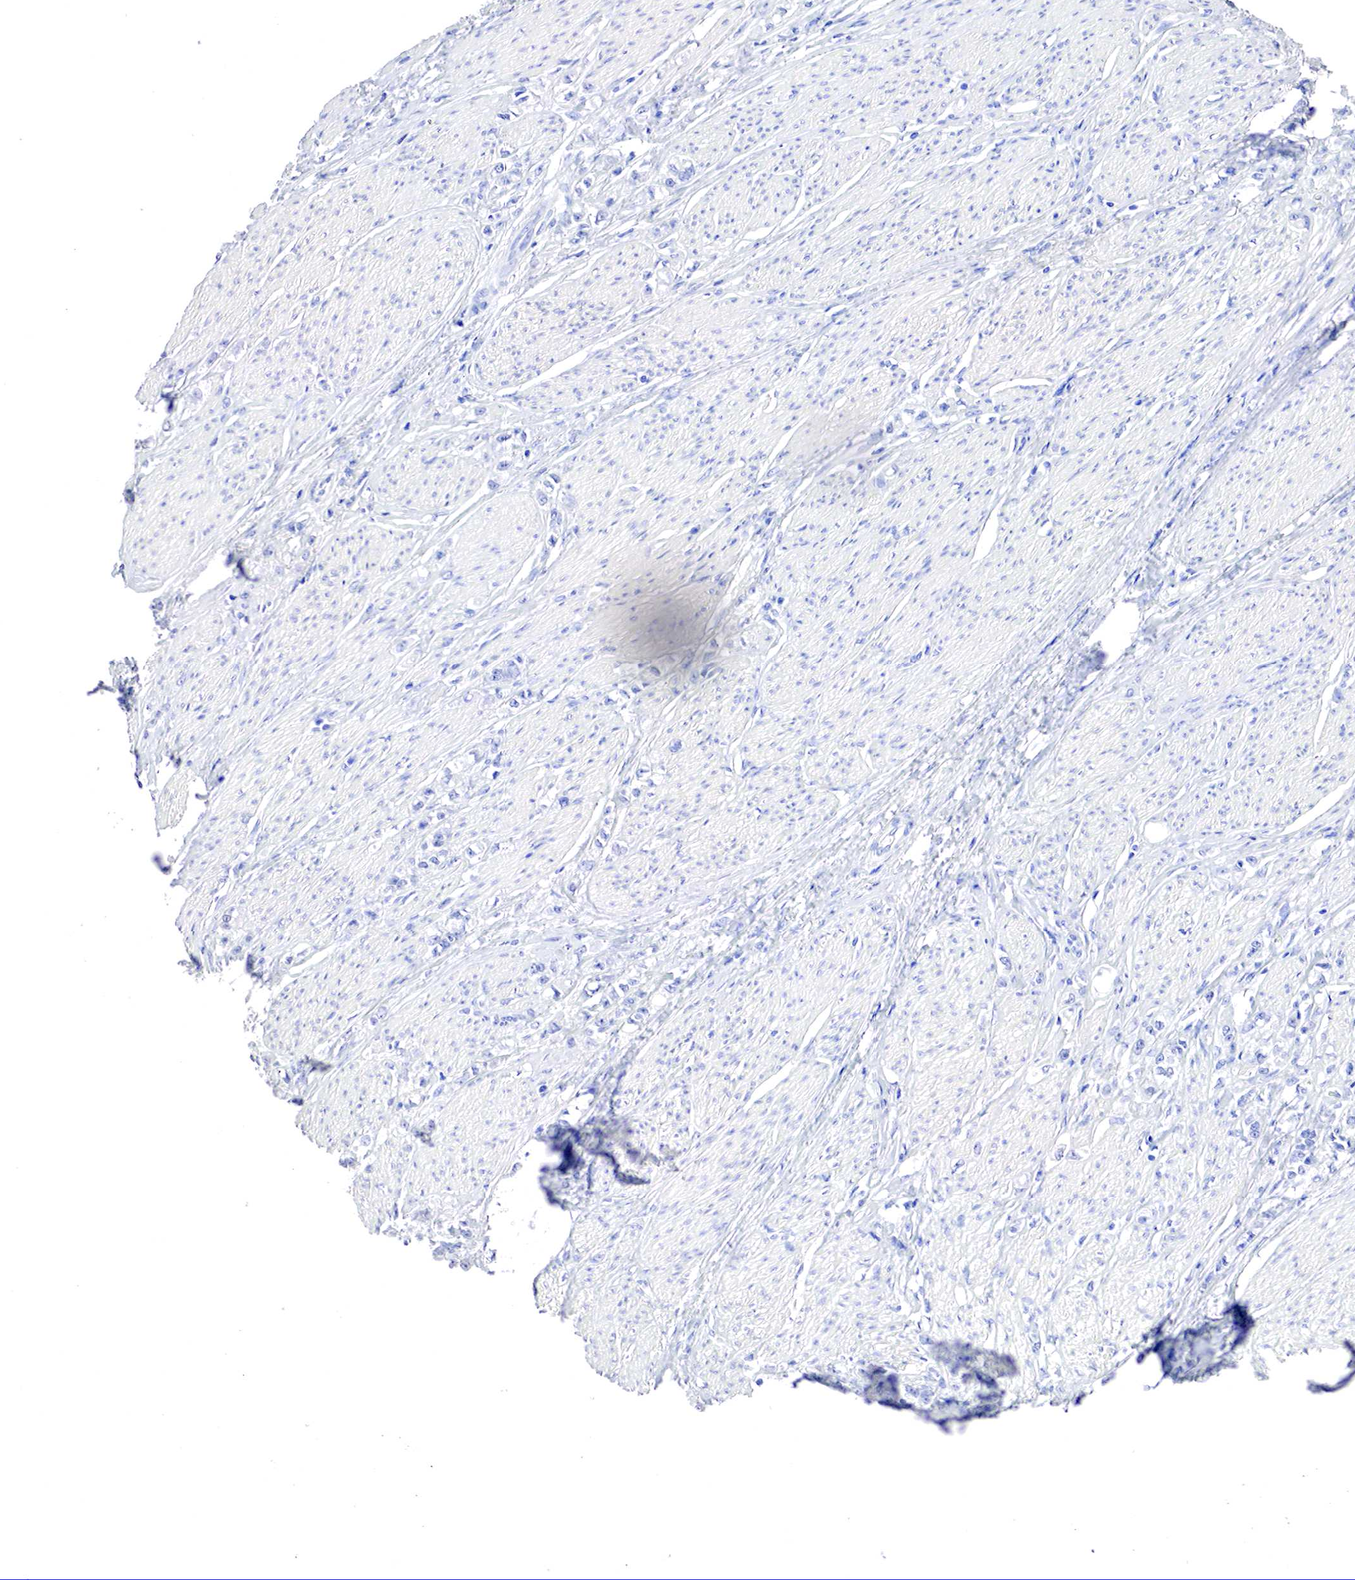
{"staining": {"intensity": "negative", "quantity": "none", "location": "none"}, "tissue": "stomach cancer", "cell_type": "Tumor cells", "image_type": "cancer", "snomed": [{"axis": "morphology", "description": "Adenocarcinoma, NOS"}, {"axis": "topography", "description": "Stomach"}], "caption": "Adenocarcinoma (stomach) stained for a protein using IHC reveals no expression tumor cells.", "gene": "OTC", "patient": {"sex": "male", "age": 72}}